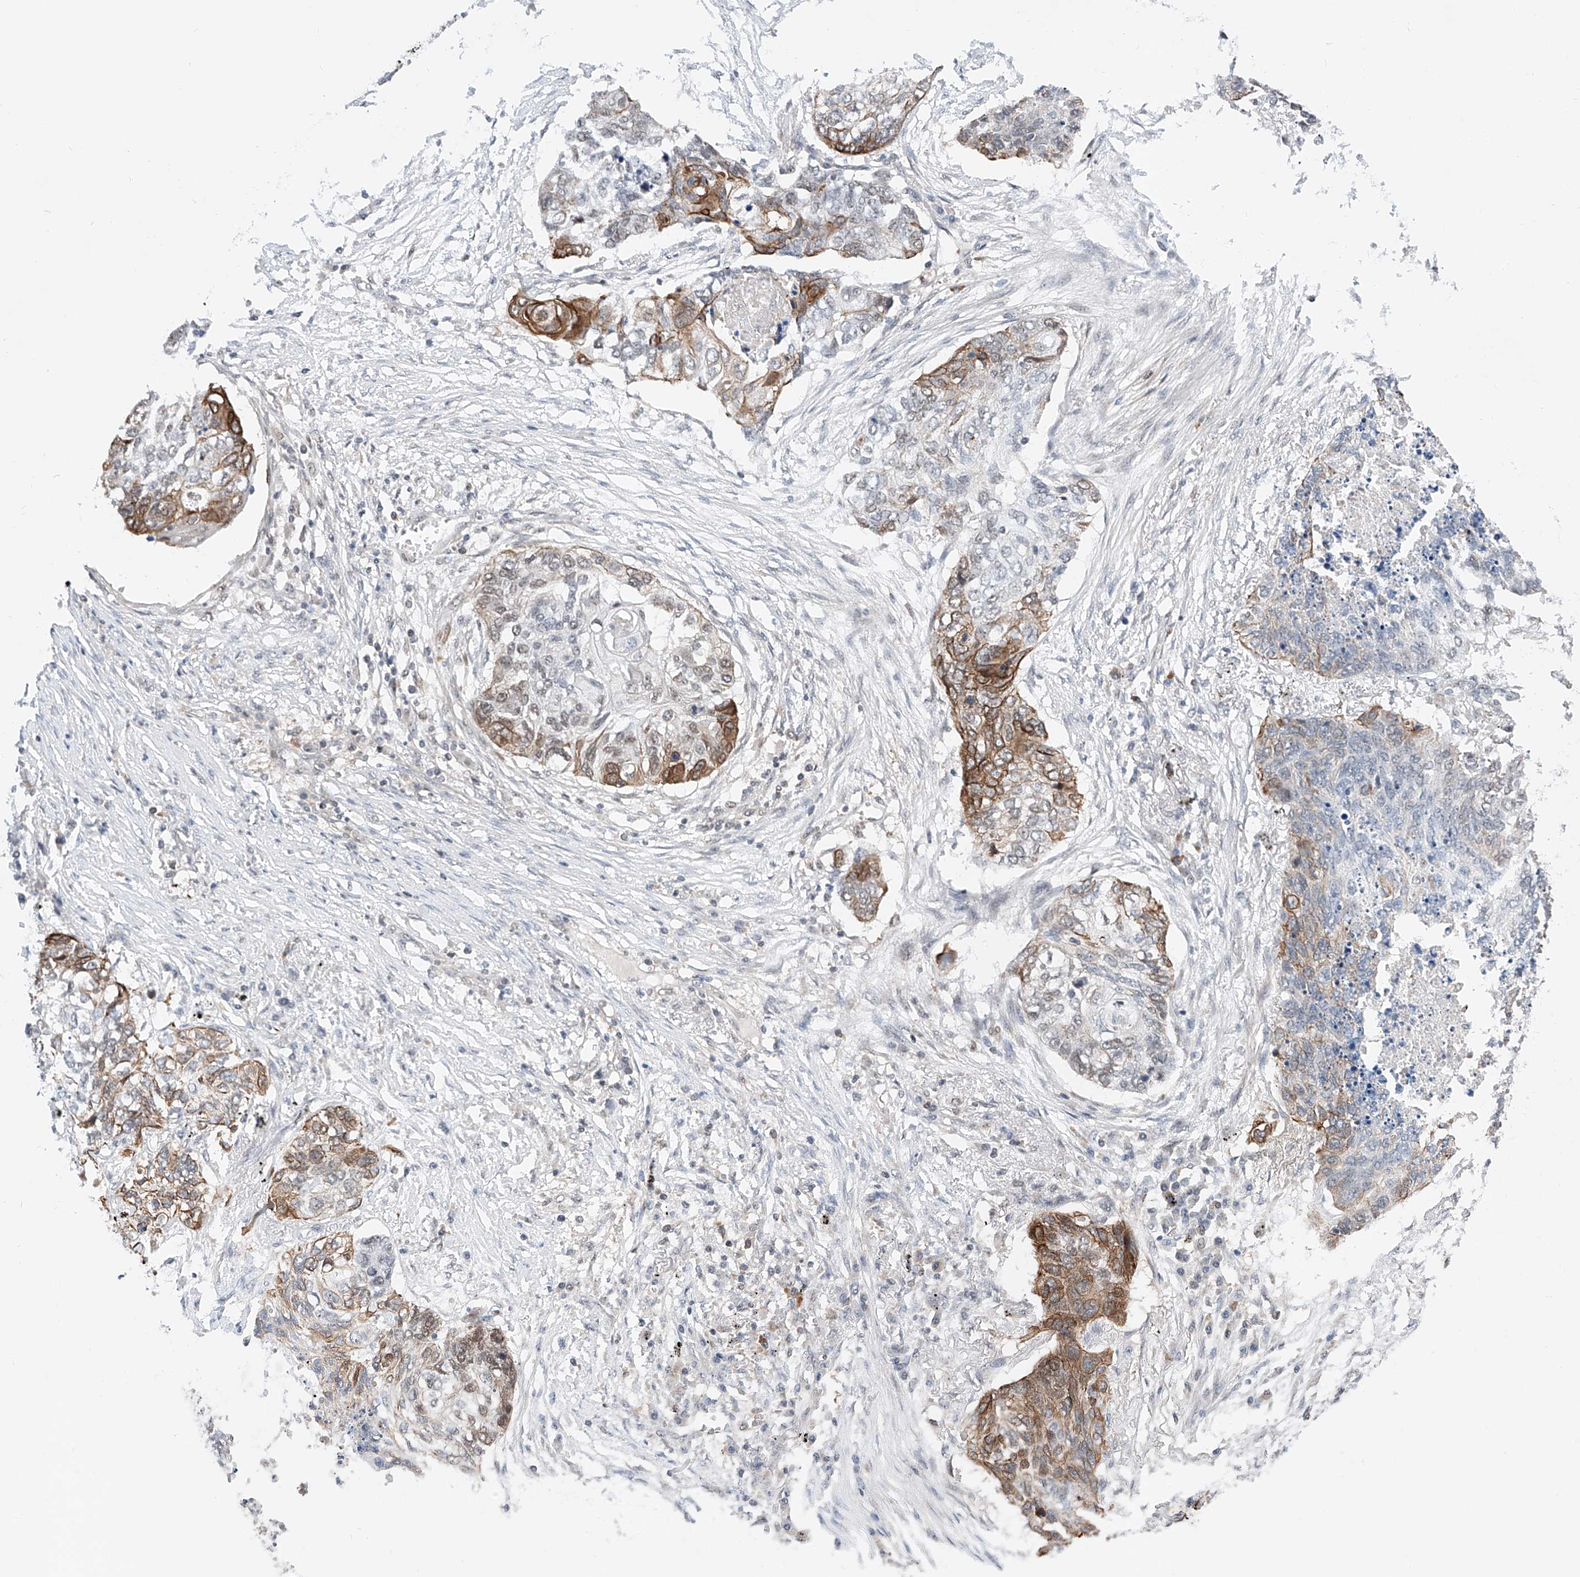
{"staining": {"intensity": "moderate", "quantity": "25%-75%", "location": "cytoplasmic/membranous,nuclear"}, "tissue": "lung cancer", "cell_type": "Tumor cells", "image_type": "cancer", "snomed": [{"axis": "morphology", "description": "Squamous cell carcinoma, NOS"}, {"axis": "topography", "description": "Lung"}], "caption": "Squamous cell carcinoma (lung) was stained to show a protein in brown. There is medium levels of moderate cytoplasmic/membranous and nuclear positivity in about 25%-75% of tumor cells. (DAB = brown stain, brightfield microscopy at high magnification).", "gene": "SNRNP200", "patient": {"sex": "female", "age": 63}}